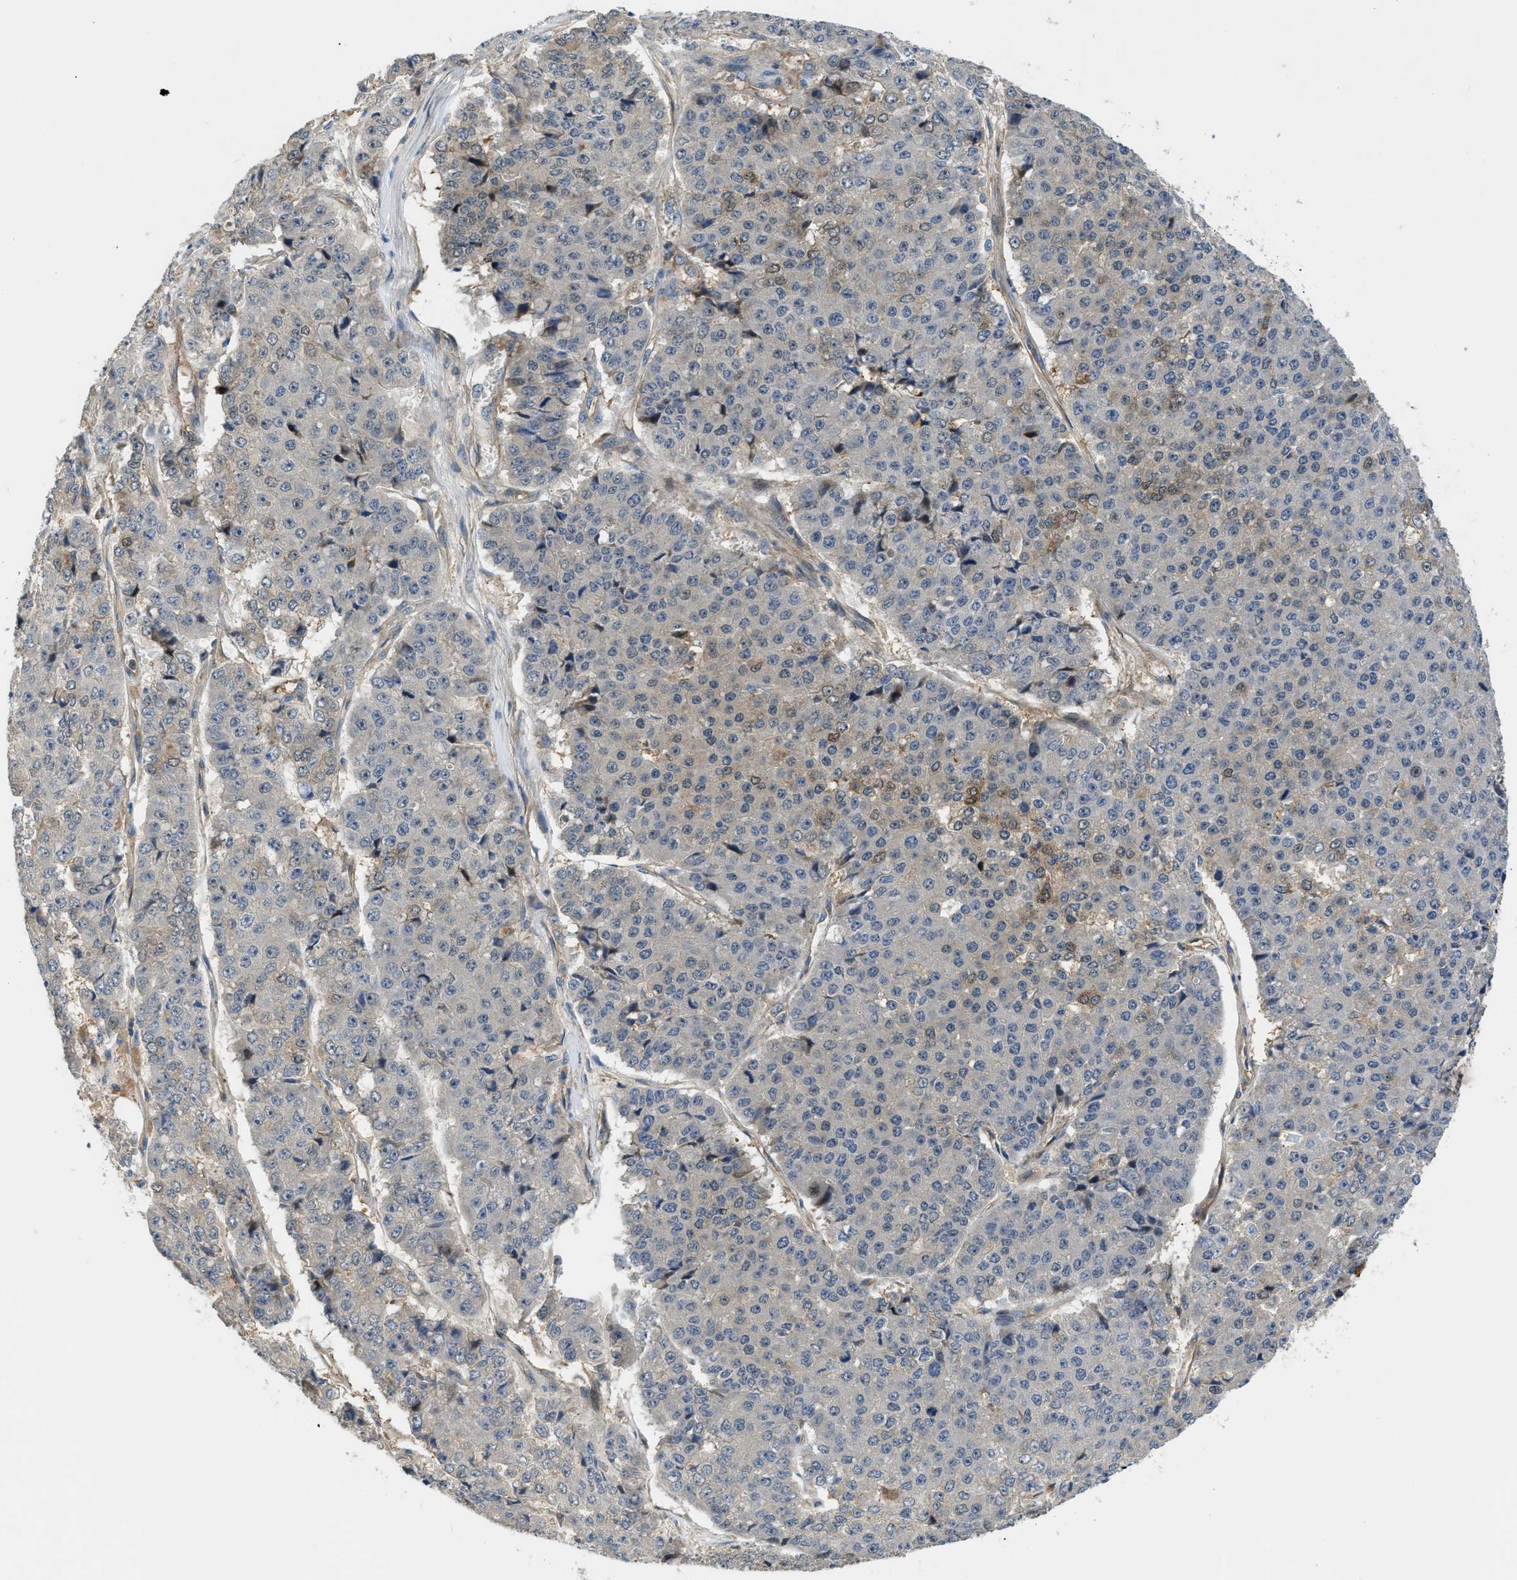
{"staining": {"intensity": "moderate", "quantity": "<25%", "location": "cytoplasmic/membranous,nuclear"}, "tissue": "pancreatic cancer", "cell_type": "Tumor cells", "image_type": "cancer", "snomed": [{"axis": "morphology", "description": "Adenocarcinoma, NOS"}, {"axis": "topography", "description": "Pancreas"}], "caption": "A high-resolution image shows IHC staining of pancreatic cancer, which demonstrates moderate cytoplasmic/membranous and nuclear staining in about <25% of tumor cells.", "gene": "TRAK2", "patient": {"sex": "male", "age": 50}}